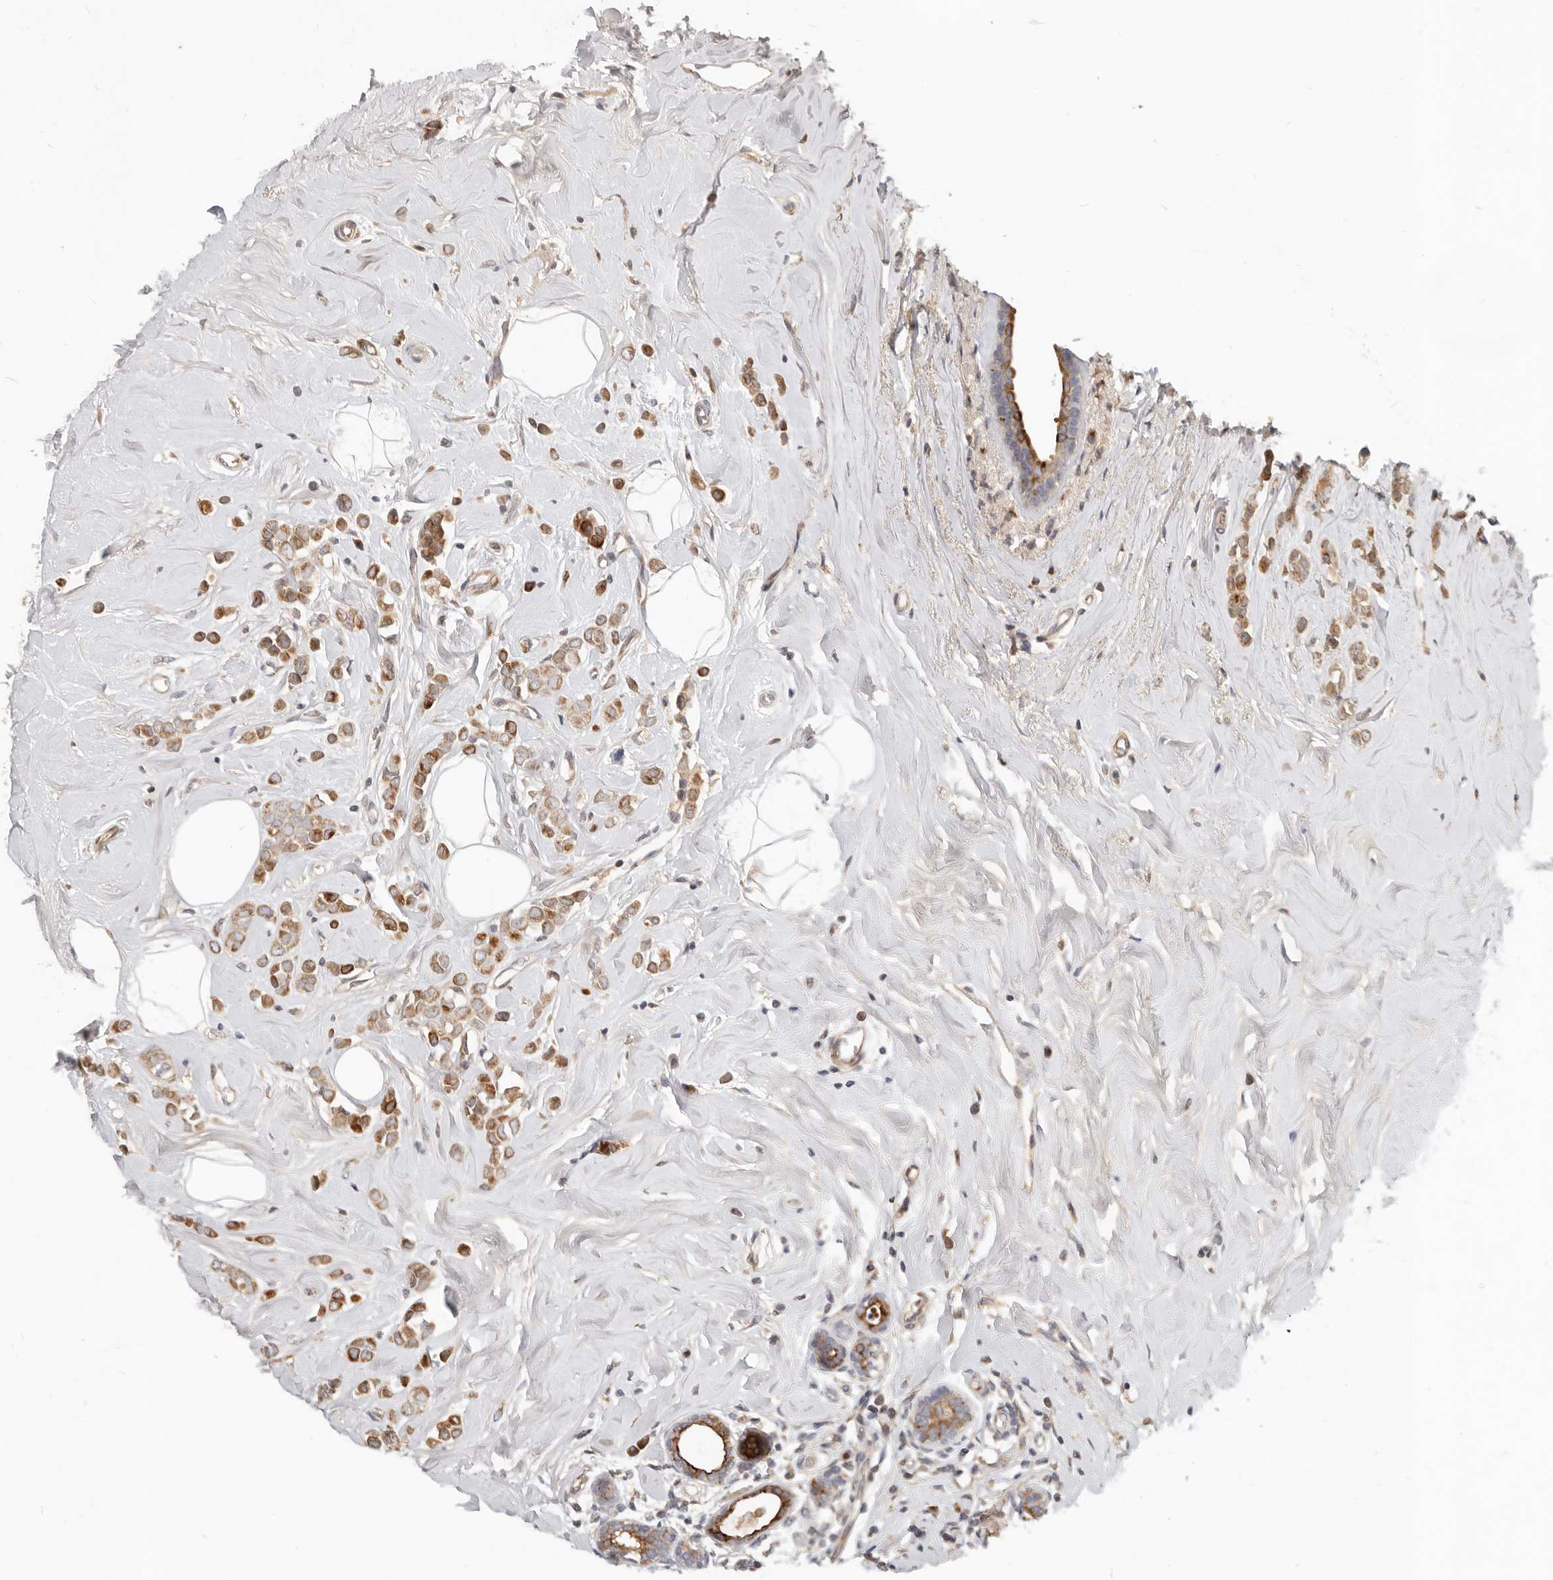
{"staining": {"intensity": "moderate", "quantity": ">75%", "location": "cytoplasmic/membranous"}, "tissue": "breast cancer", "cell_type": "Tumor cells", "image_type": "cancer", "snomed": [{"axis": "morphology", "description": "Lobular carcinoma"}, {"axis": "topography", "description": "Breast"}], "caption": "The photomicrograph reveals staining of breast lobular carcinoma, revealing moderate cytoplasmic/membranous protein staining (brown color) within tumor cells.", "gene": "NPY4R", "patient": {"sex": "female", "age": 47}}